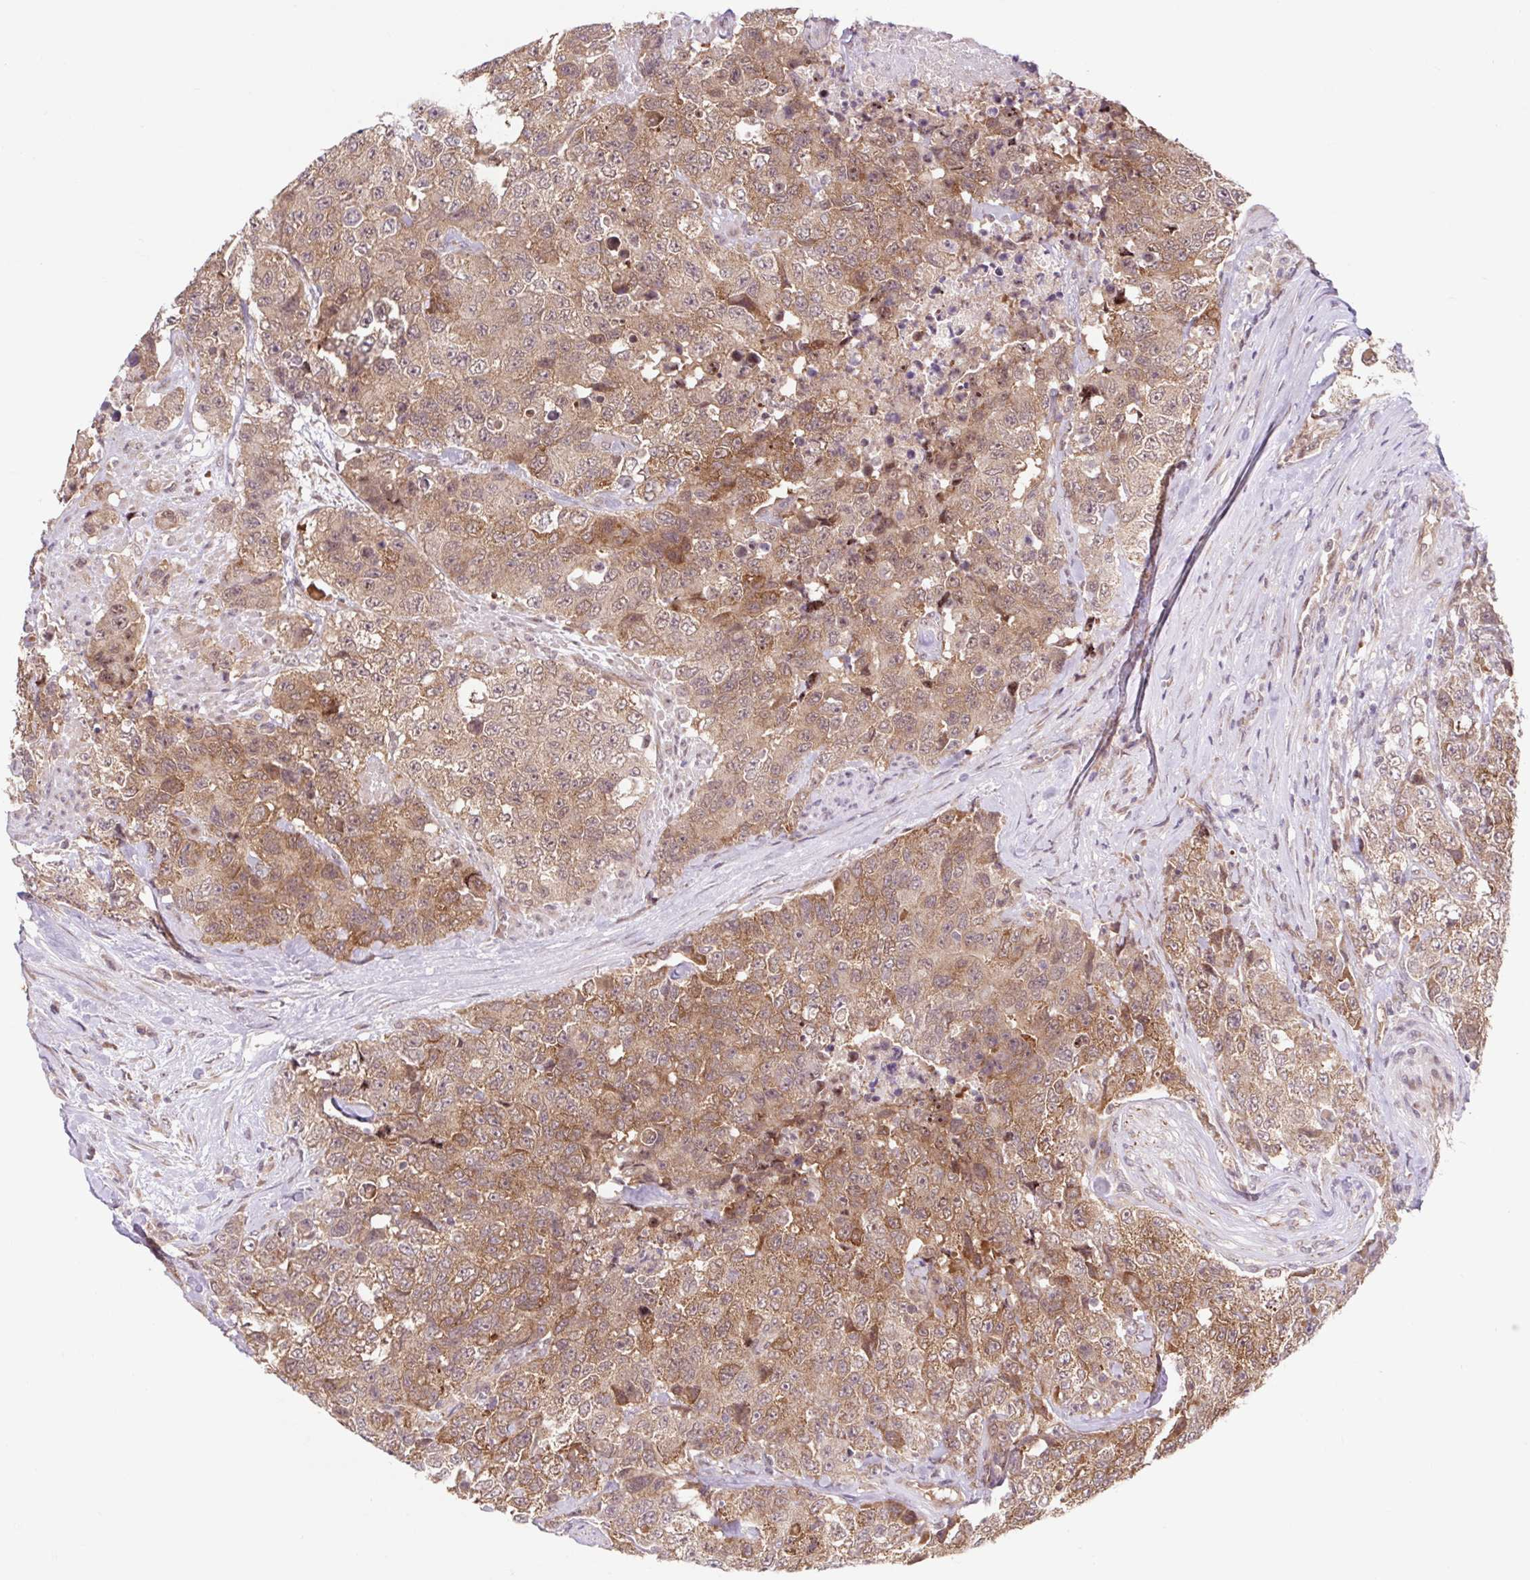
{"staining": {"intensity": "moderate", "quantity": ">75%", "location": "cytoplasmic/membranous,nuclear"}, "tissue": "urothelial cancer", "cell_type": "Tumor cells", "image_type": "cancer", "snomed": [{"axis": "morphology", "description": "Urothelial carcinoma, High grade"}, {"axis": "topography", "description": "Urinary bladder"}], "caption": "This photomicrograph demonstrates urothelial cancer stained with immunohistochemistry to label a protein in brown. The cytoplasmic/membranous and nuclear of tumor cells show moderate positivity for the protein. Nuclei are counter-stained blue.", "gene": "HFE", "patient": {"sex": "female", "age": 78}}